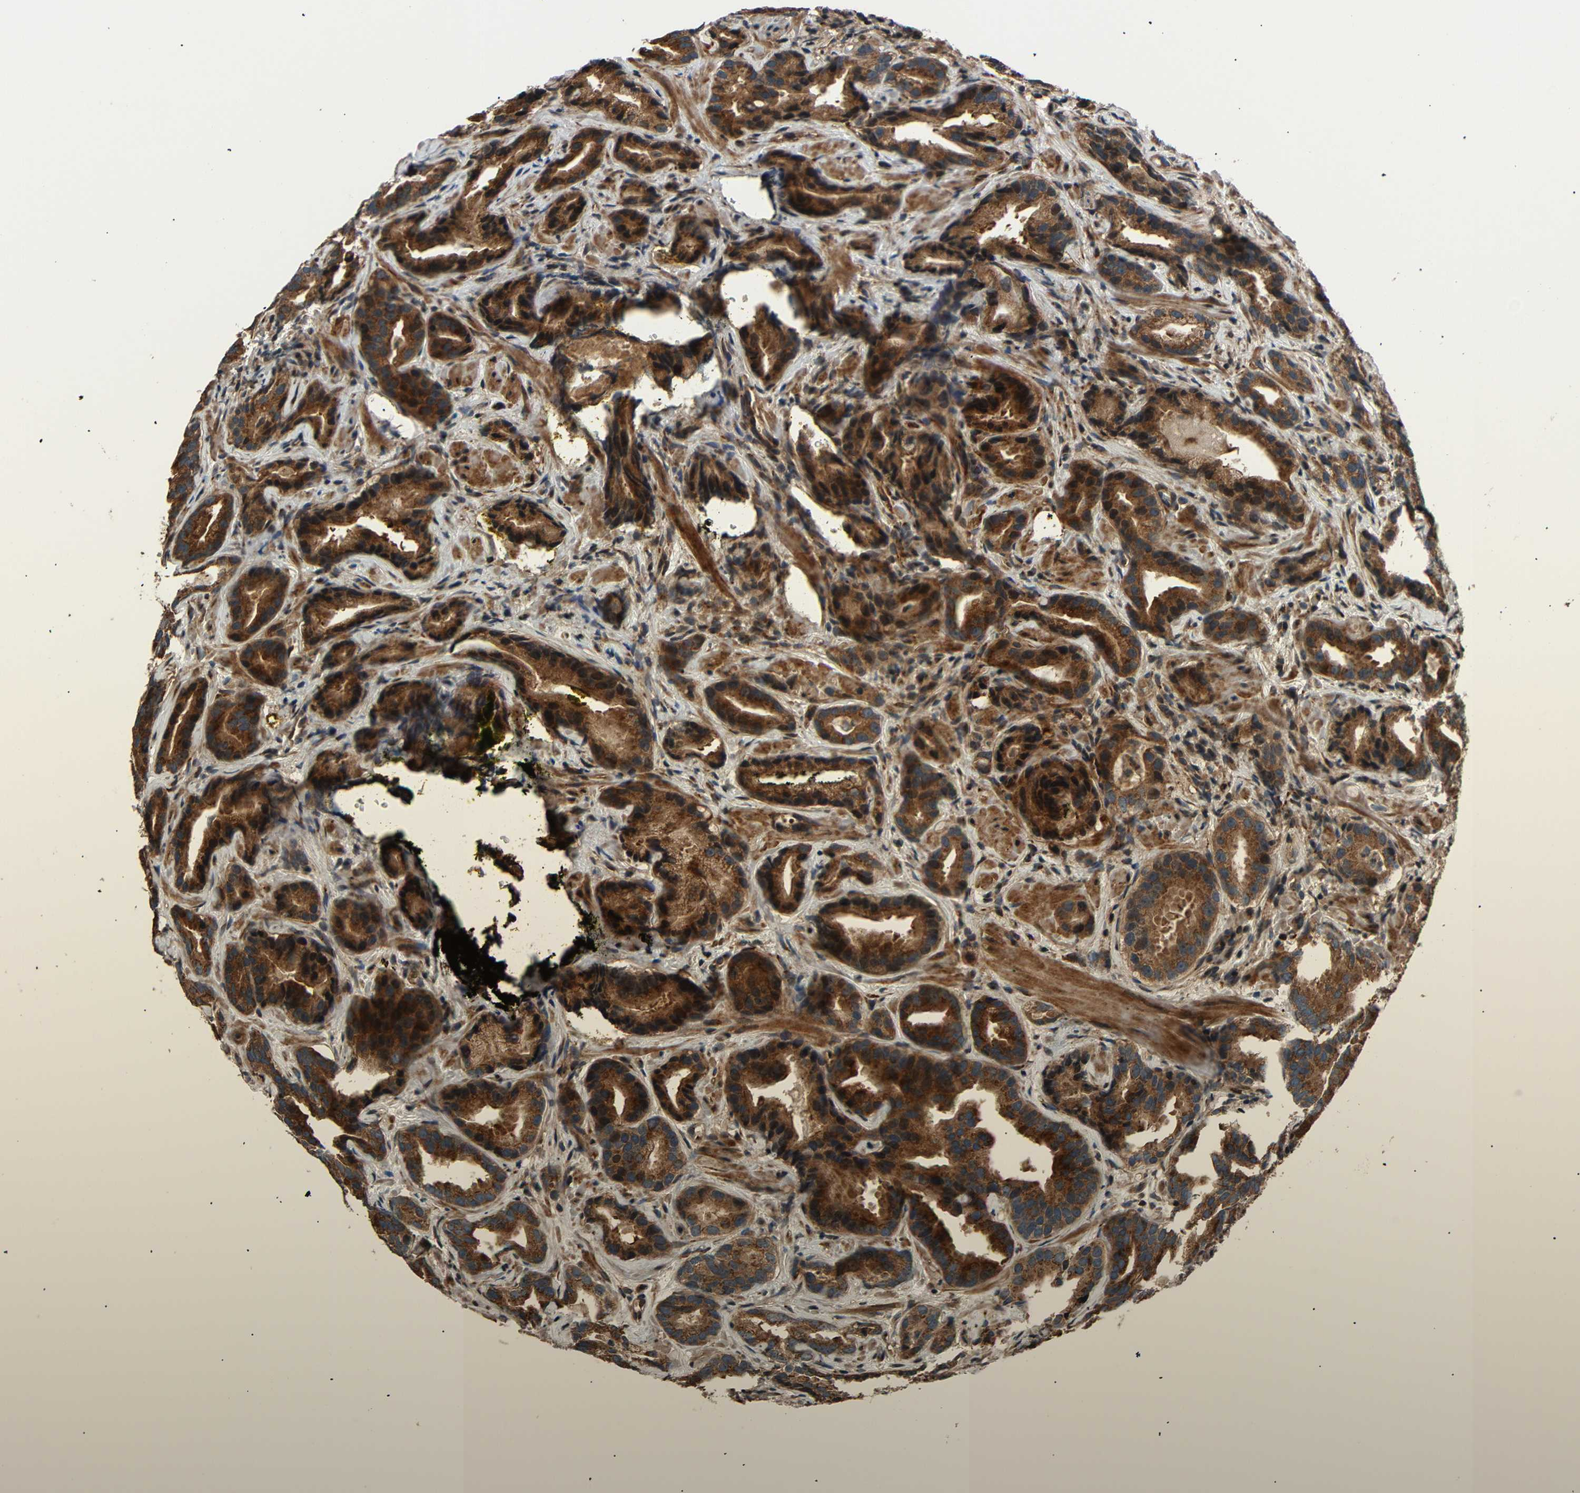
{"staining": {"intensity": "strong", "quantity": ">75%", "location": "cytoplasmic/membranous"}, "tissue": "prostate cancer", "cell_type": "Tumor cells", "image_type": "cancer", "snomed": [{"axis": "morphology", "description": "Adenocarcinoma, Low grade"}, {"axis": "topography", "description": "Prostate"}], "caption": "This image shows prostate low-grade adenocarcinoma stained with immunohistochemistry to label a protein in brown. The cytoplasmic/membranous of tumor cells show strong positivity for the protein. Nuclei are counter-stained blue.", "gene": "AKAP9", "patient": {"sex": "male", "age": 59}}